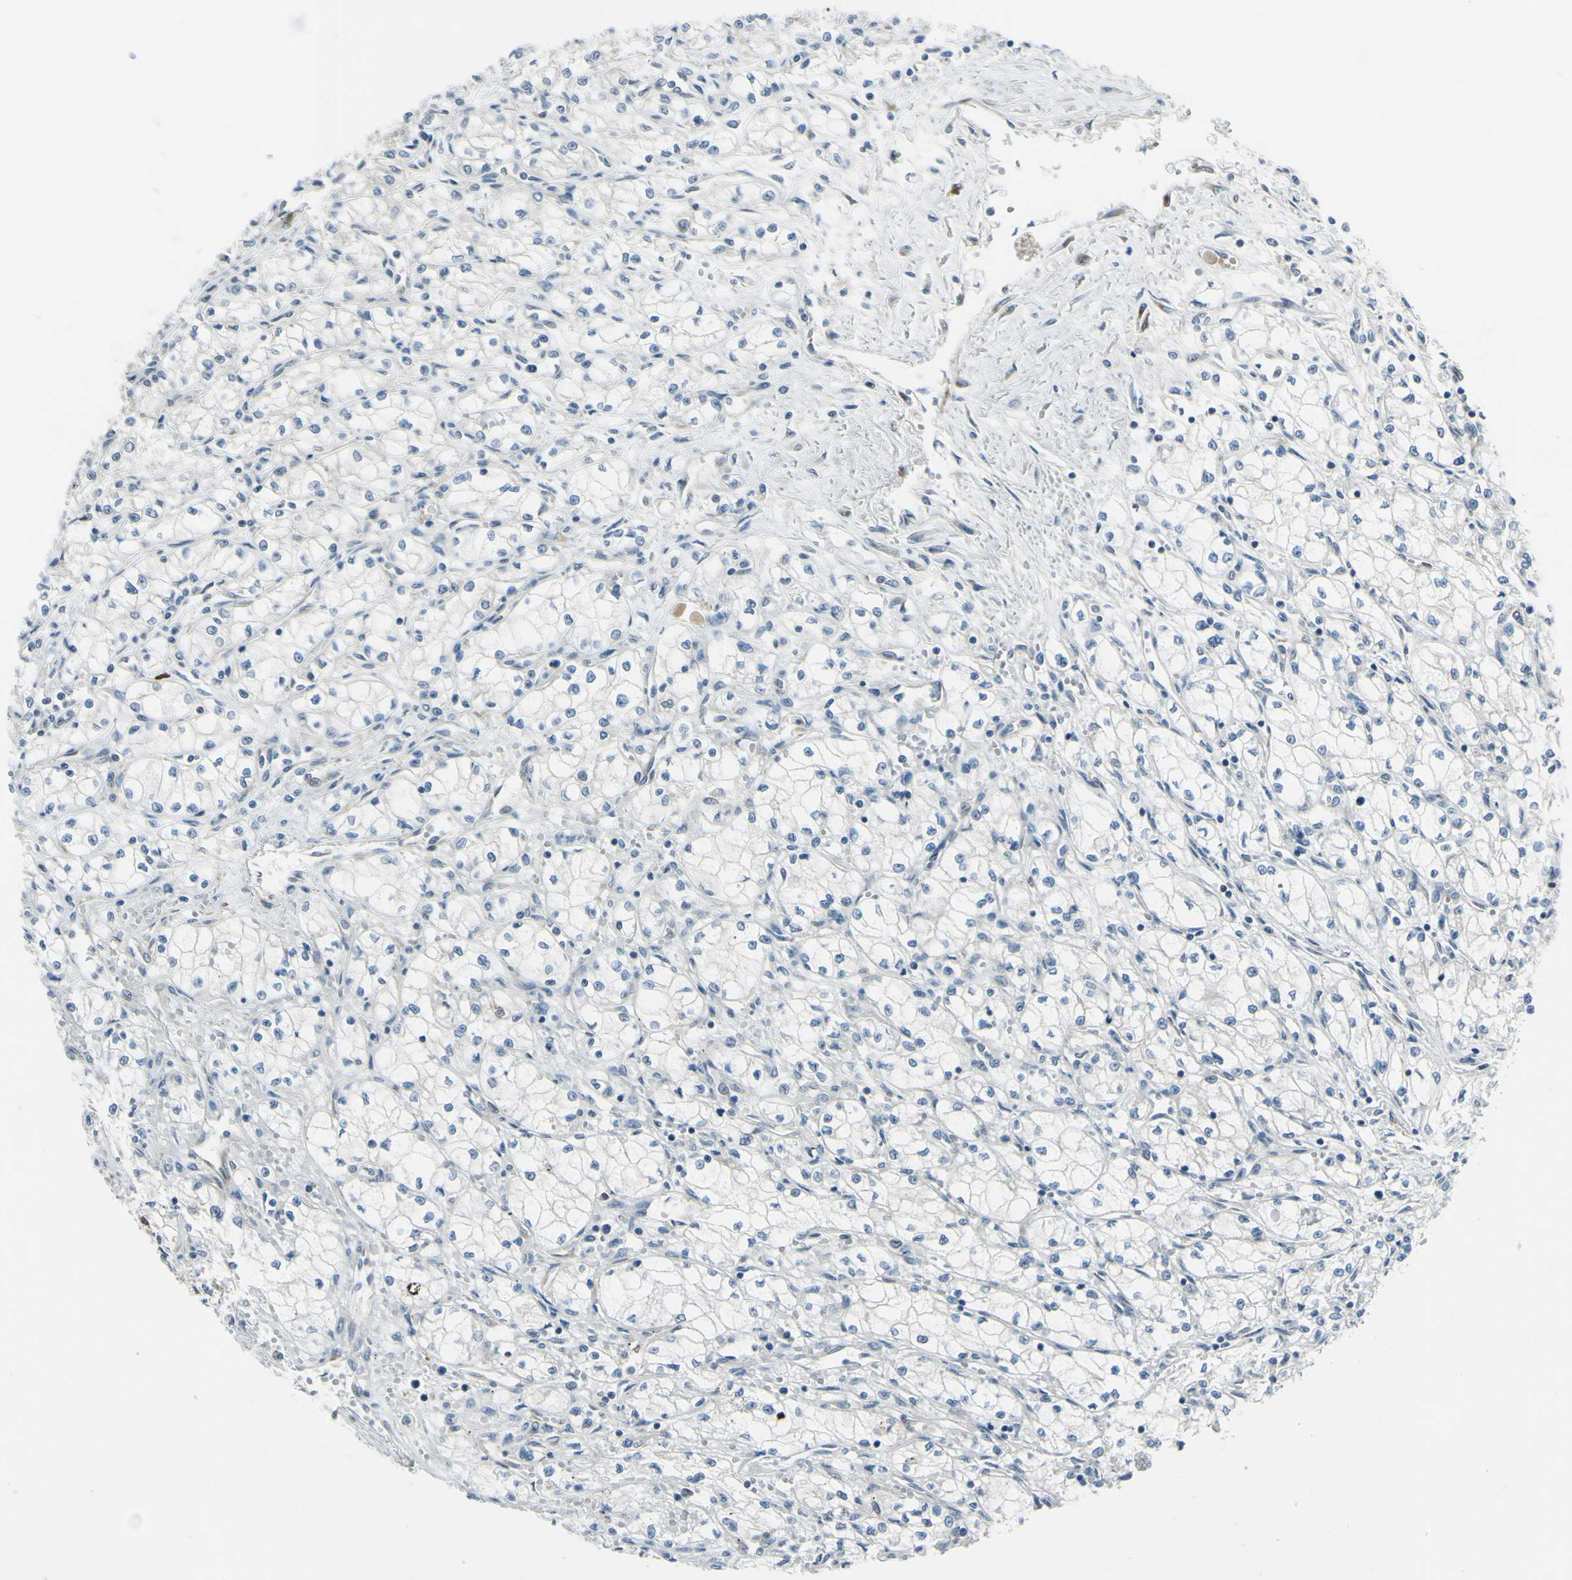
{"staining": {"intensity": "negative", "quantity": "none", "location": "none"}, "tissue": "renal cancer", "cell_type": "Tumor cells", "image_type": "cancer", "snomed": [{"axis": "morphology", "description": "Normal tissue, NOS"}, {"axis": "morphology", "description": "Adenocarcinoma, NOS"}, {"axis": "topography", "description": "Kidney"}], "caption": "High power microscopy image of an immunohistochemistry (IHC) micrograph of renal cancer (adenocarcinoma), revealing no significant staining in tumor cells.", "gene": "SELENOS", "patient": {"sex": "male", "age": 59}}